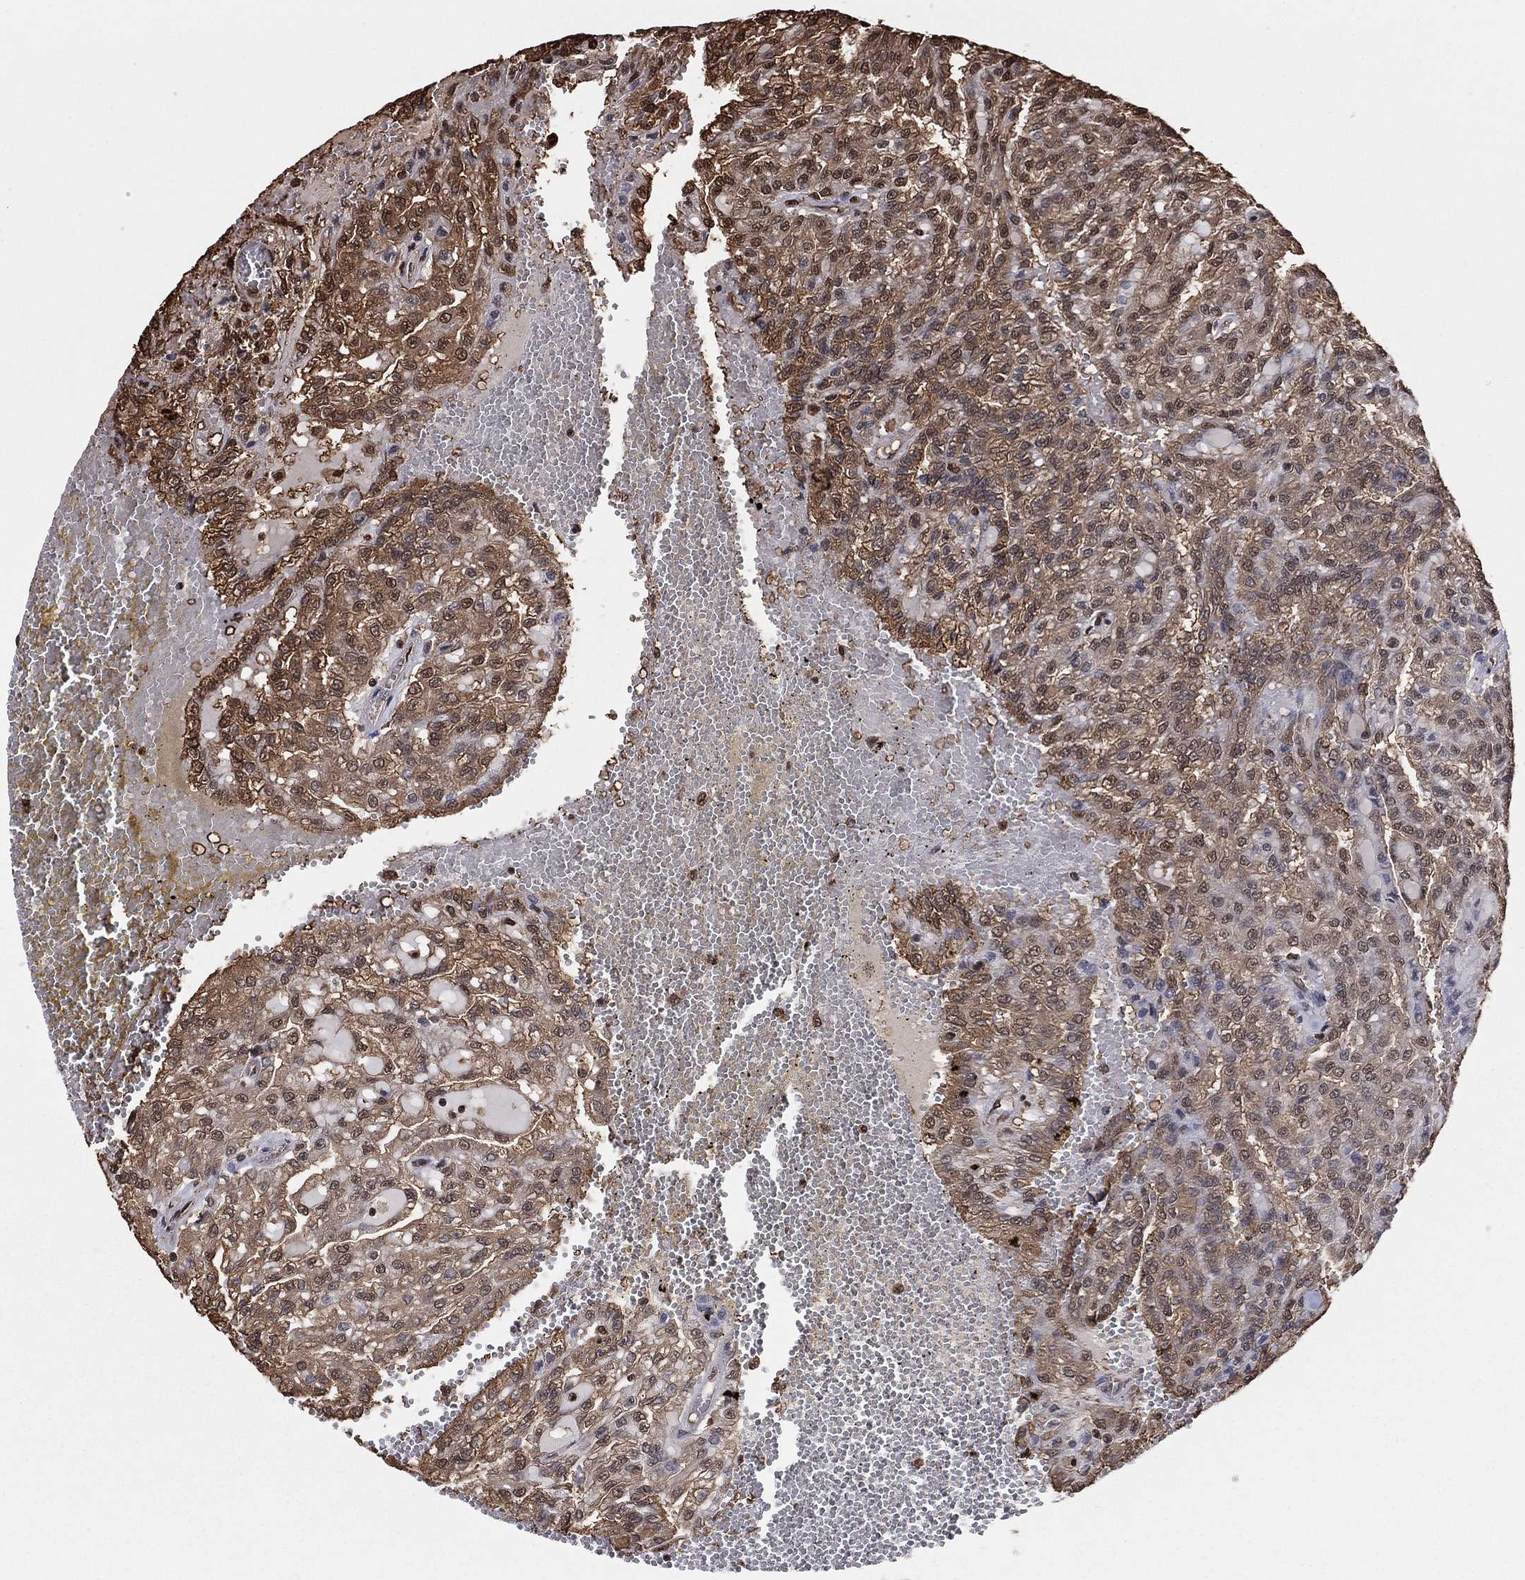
{"staining": {"intensity": "moderate", "quantity": "25%-75%", "location": "cytoplasmic/membranous,nuclear"}, "tissue": "renal cancer", "cell_type": "Tumor cells", "image_type": "cancer", "snomed": [{"axis": "morphology", "description": "Adenocarcinoma, NOS"}, {"axis": "topography", "description": "Kidney"}], "caption": "Protein expression analysis of renal adenocarcinoma displays moderate cytoplasmic/membranous and nuclear positivity in about 25%-75% of tumor cells.", "gene": "GAPDH", "patient": {"sex": "male", "age": 63}}